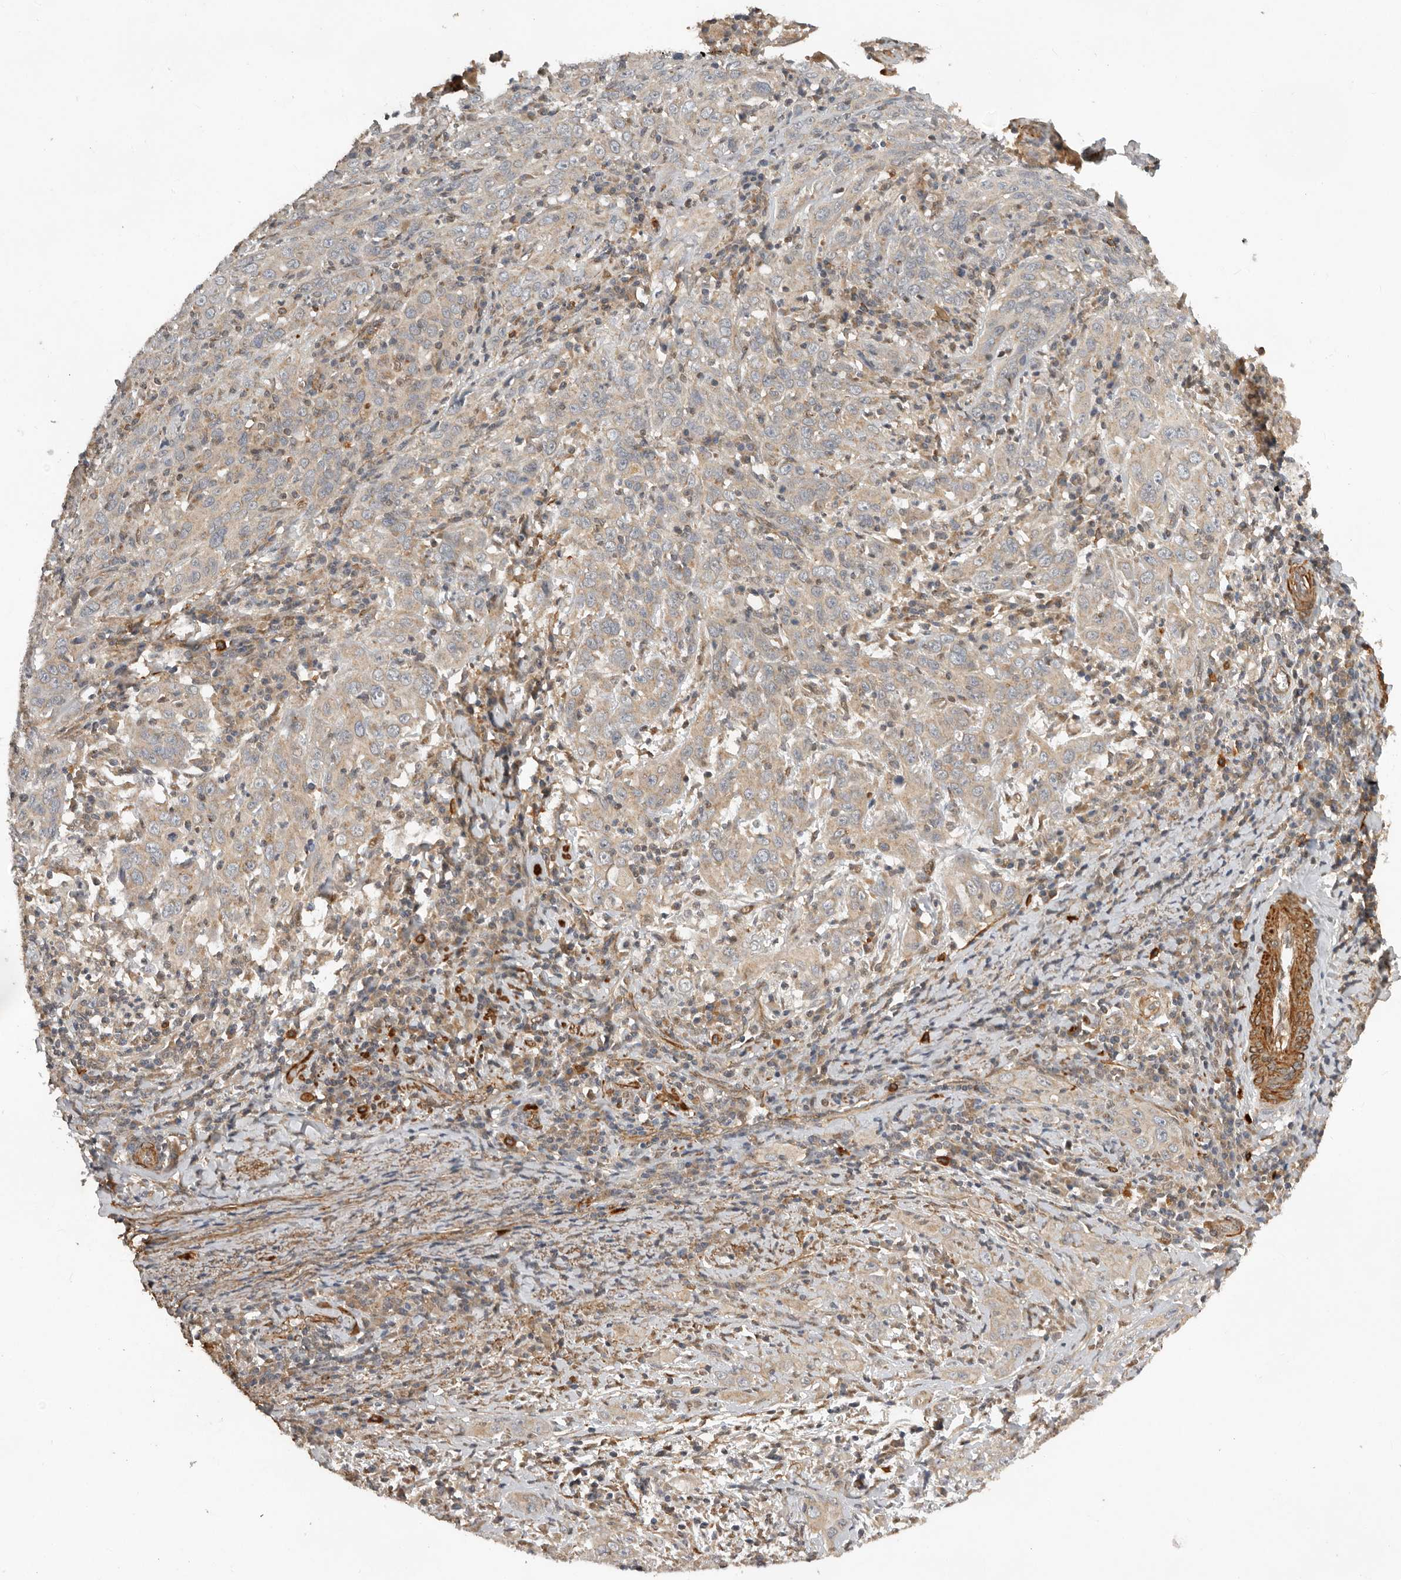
{"staining": {"intensity": "weak", "quantity": "25%-75%", "location": "cytoplasmic/membranous"}, "tissue": "cervical cancer", "cell_type": "Tumor cells", "image_type": "cancer", "snomed": [{"axis": "morphology", "description": "Squamous cell carcinoma, NOS"}, {"axis": "topography", "description": "Cervix"}], "caption": "Cervical cancer (squamous cell carcinoma) was stained to show a protein in brown. There is low levels of weak cytoplasmic/membranous positivity in approximately 25%-75% of tumor cells. (DAB (3,3'-diaminobenzidine) IHC with brightfield microscopy, high magnification).", "gene": "RNF157", "patient": {"sex": "female", "age": 46}}